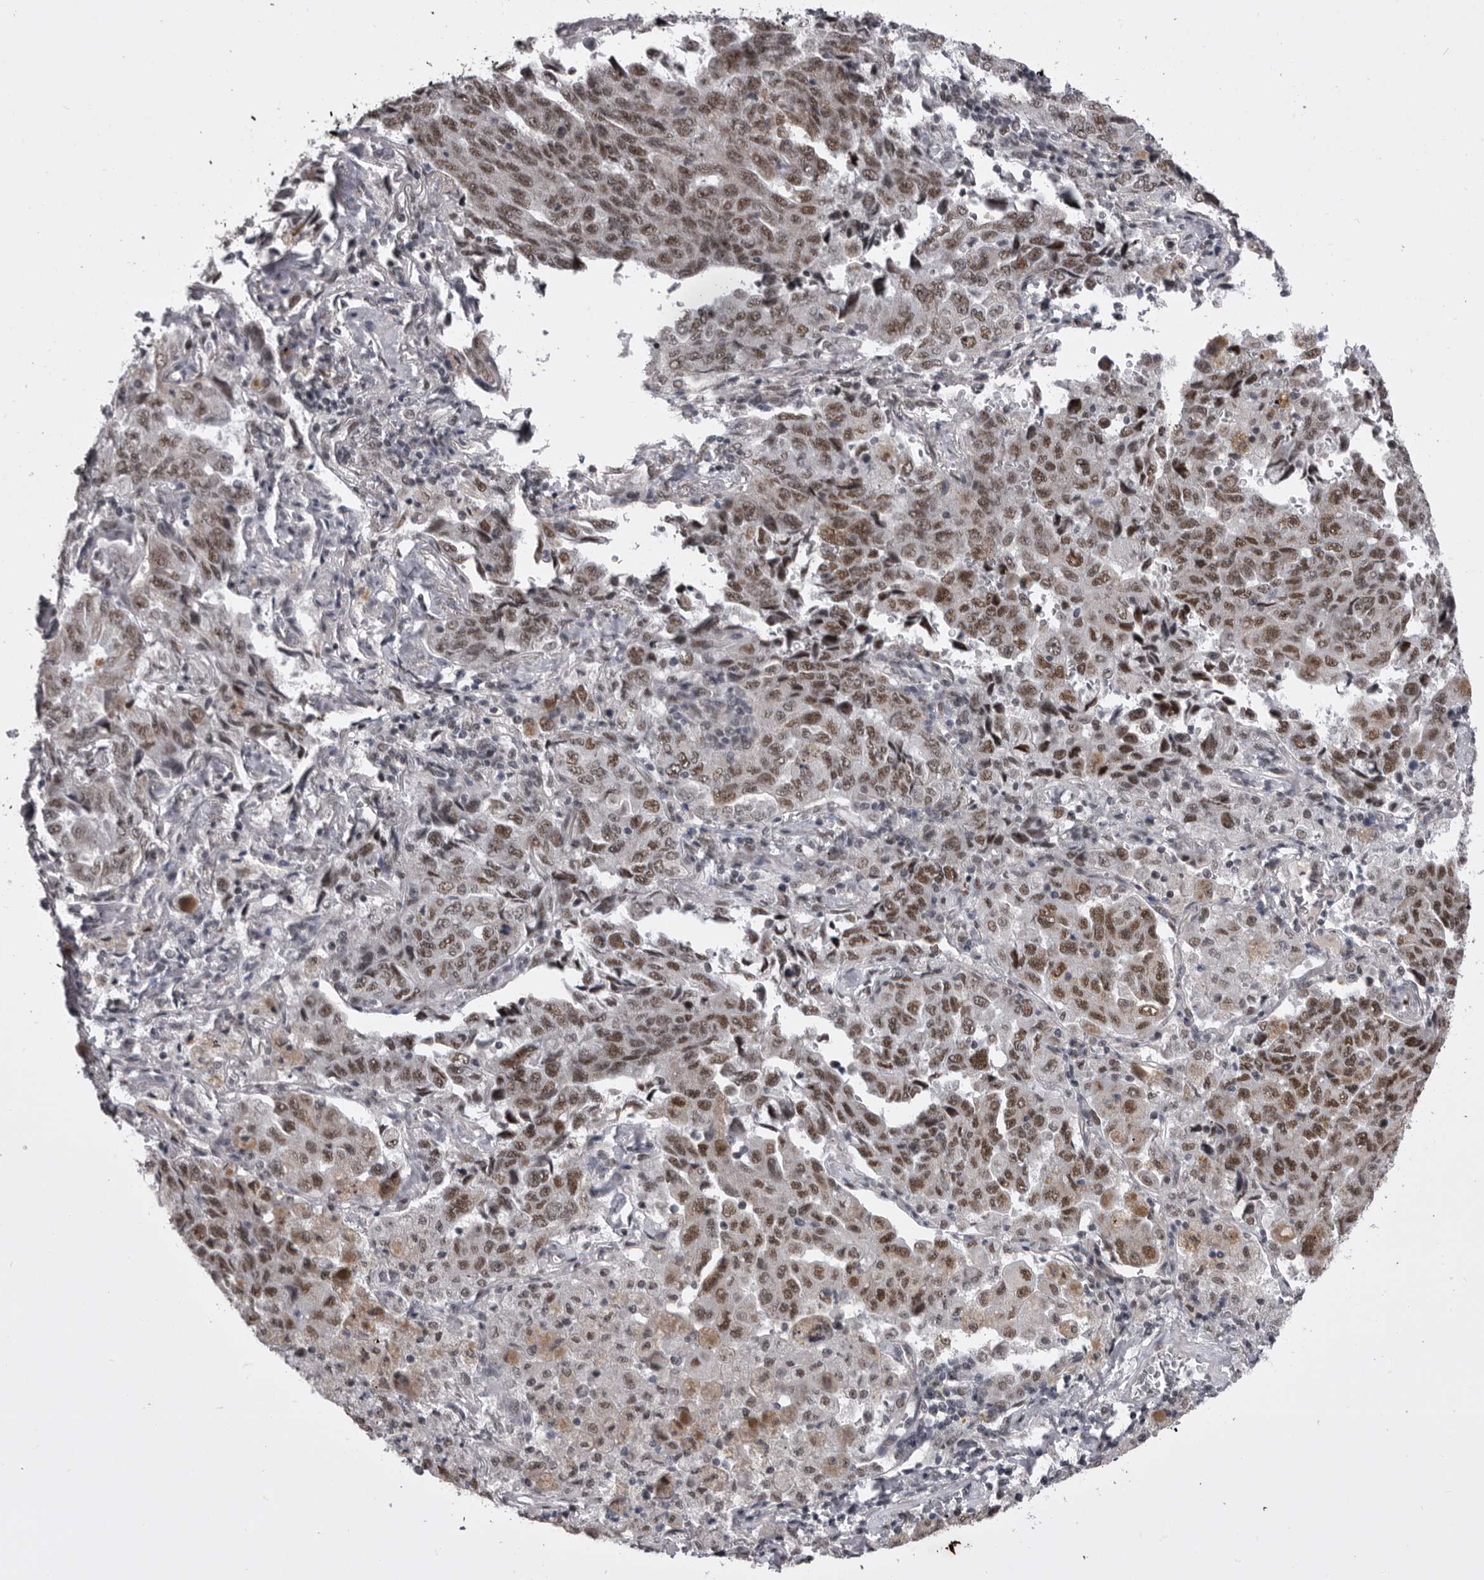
{"staining": {"intensity": "moderate", "quantity": "25%-75%", "location": "nuclear"}, "tissue": "lung cancer", "cell_type": "Tumor cells", "image_type": "cancer", "snomed": [{"axis": "morphology", "description": "Adenocarcinoma, NOS"}, {"axis": "topography", "description": "Lung"}], "caption": "Lung cancer was stained to show a protein in brown. There is medium levels of moderate nuclear positivity in about 25%-75% of tumor cells.", "gene": "PRPF3", "patient": {"sex": "female", "age": 51}}